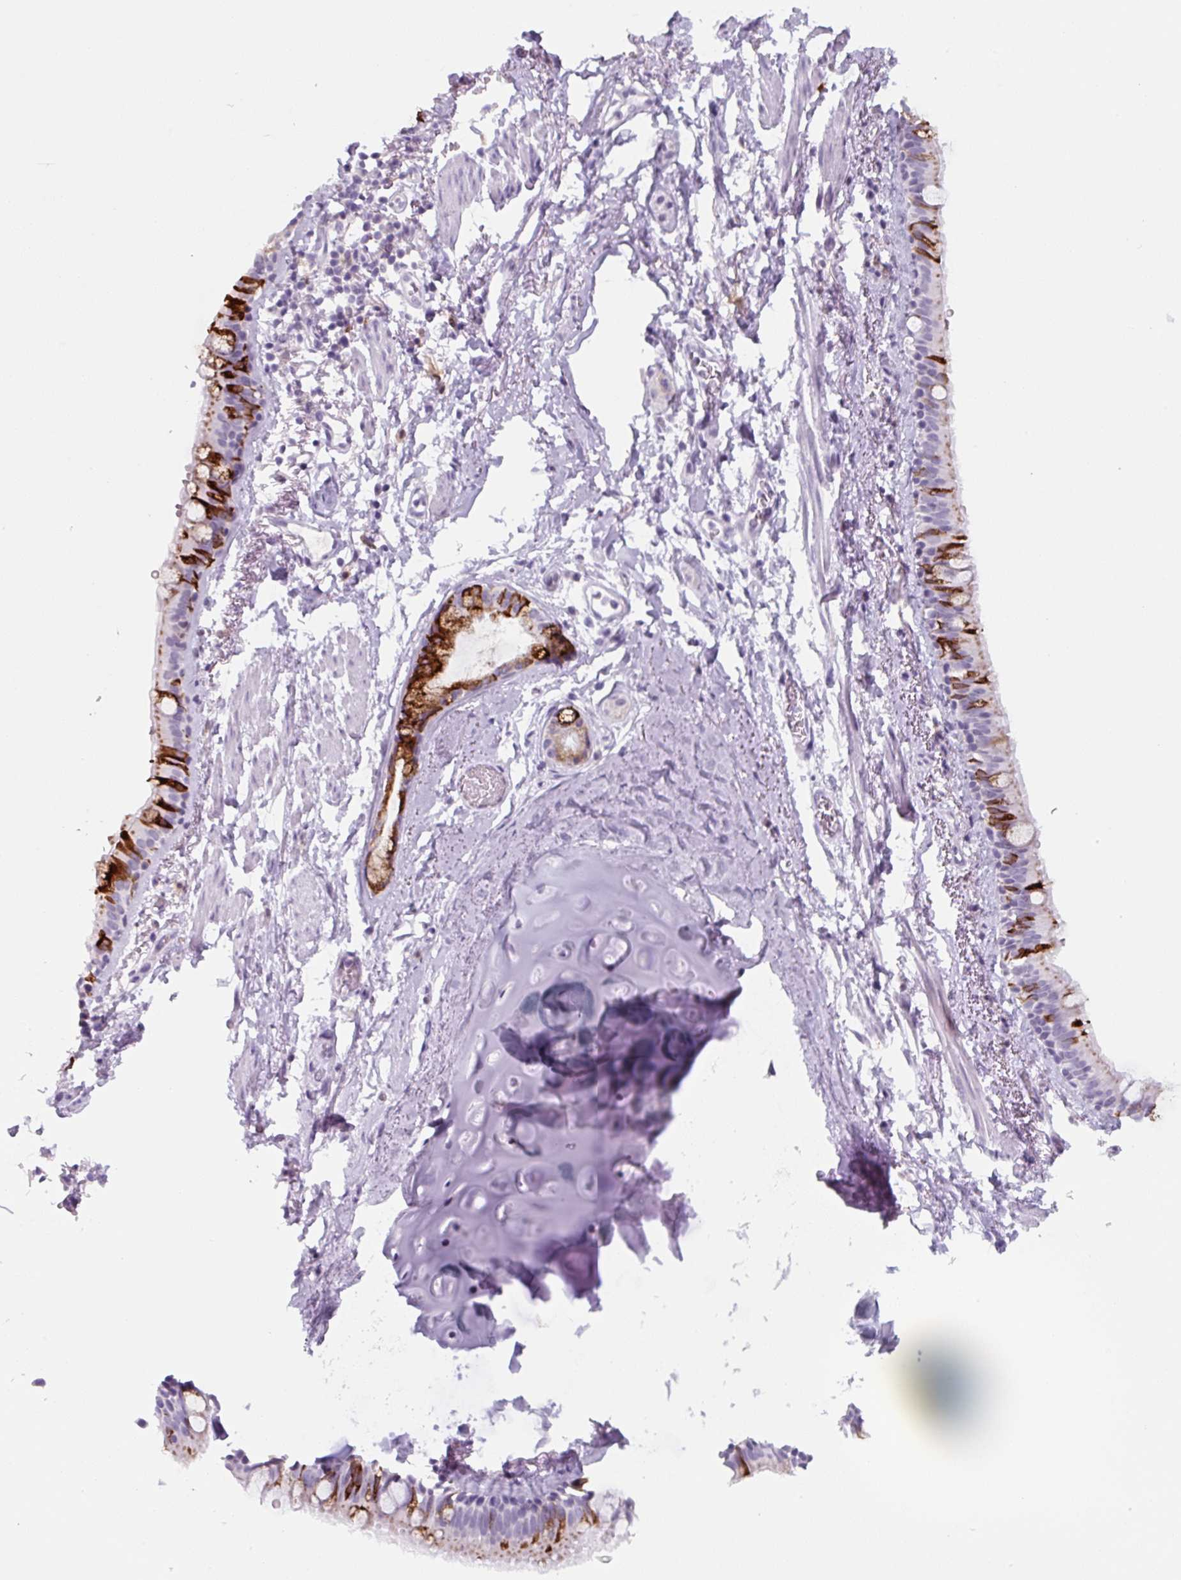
{"staining": {"intensity": "strong", "quantity": "25%-75%", "location": "cytoplasmic/membranous"}, "tissue": "bronchus", "cell_type": "Respiratory epithelial cells", "image_type": "normal", "snomed": [{"axis": "morphology", "description": "Normal tissue, NOS"}, {"axis": "topography", "description": "Bronchus"}], "caption": "Protein staining exhibits strong cytoplasmic/membranous expression in approximately 25%-75% of respiratory epithelial cells in benign bronchus.", "gene": "TNFRSF8", "patient": {"sex": "male", "age": 67}}